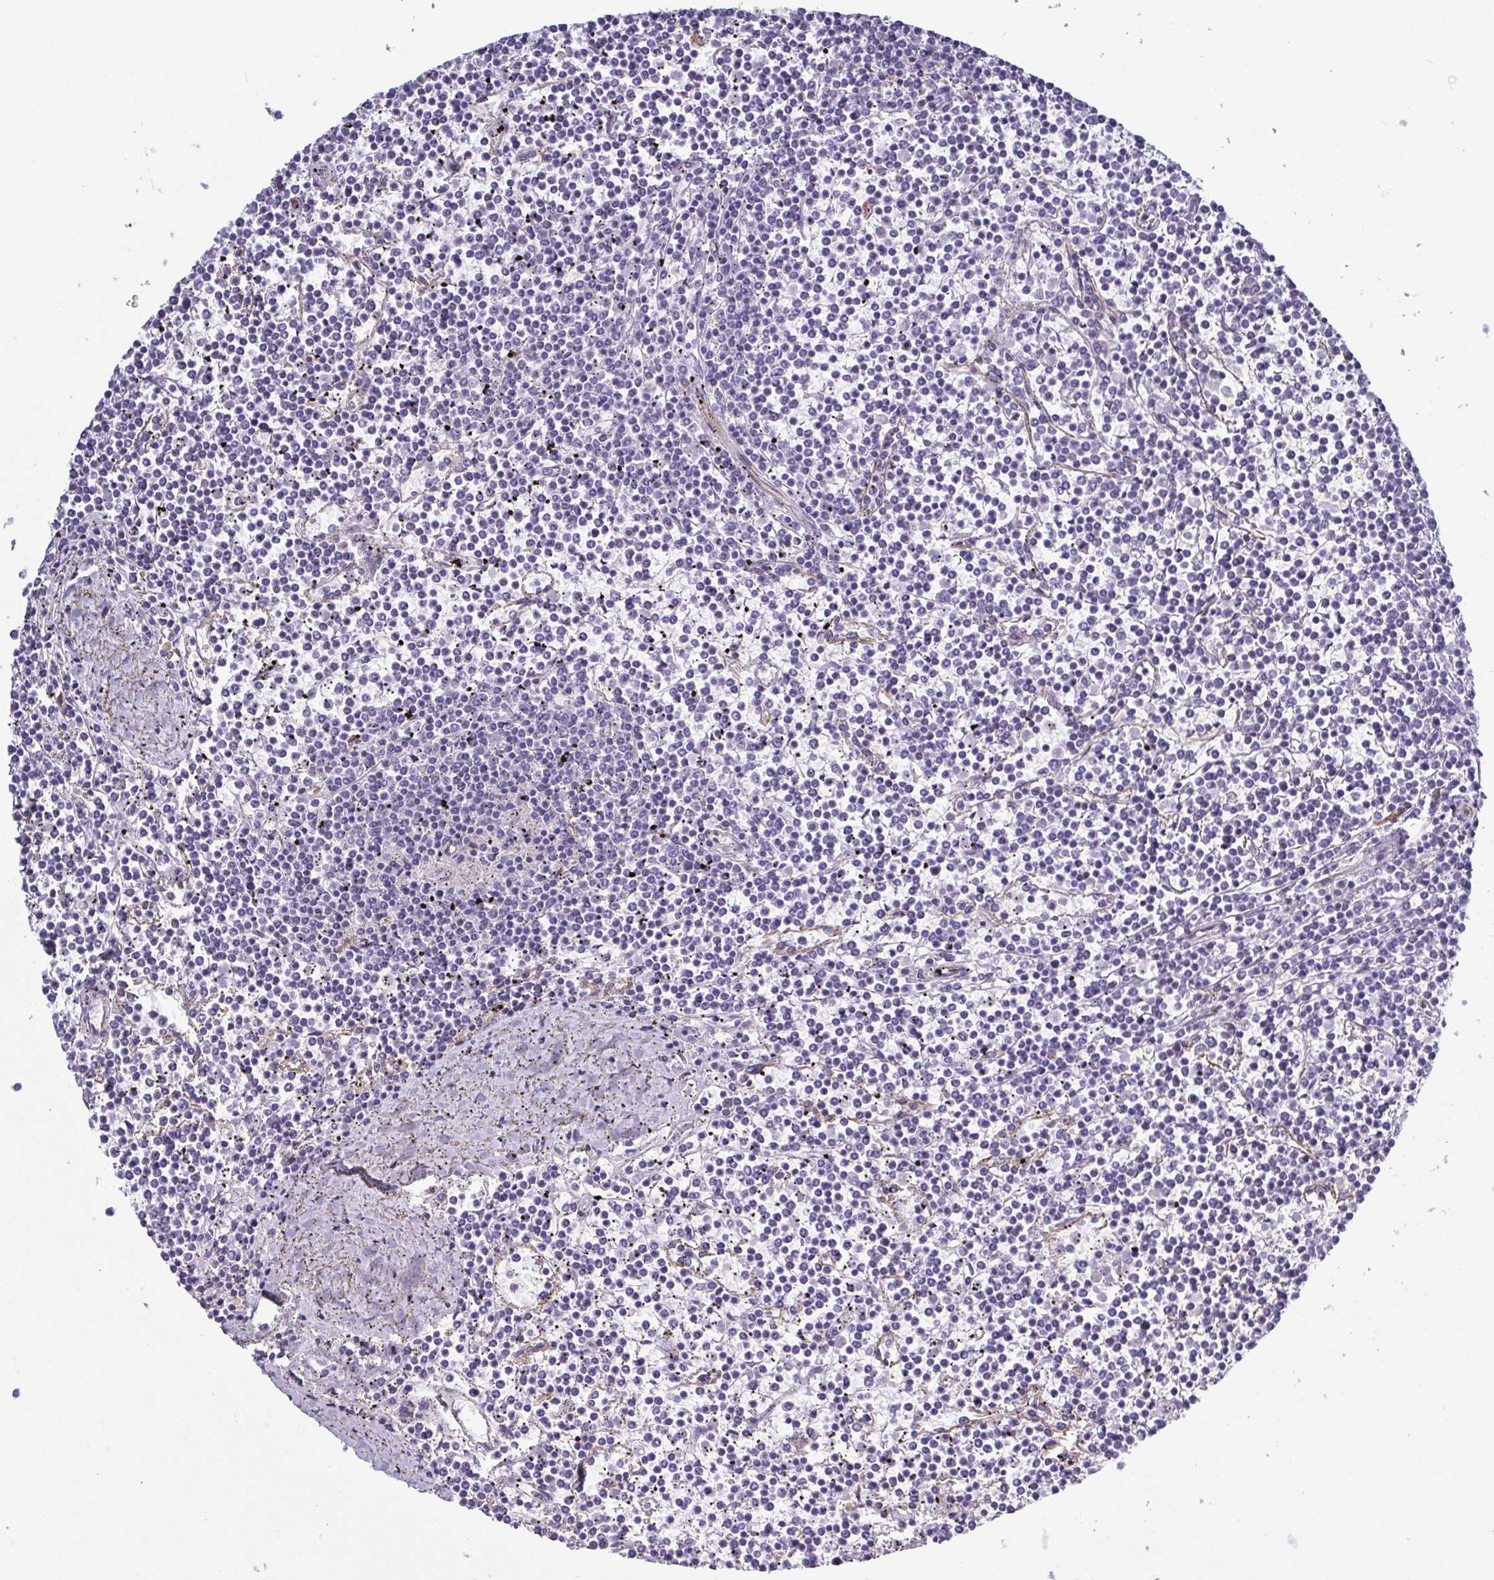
{"staining": {"intensity": "negative", "quantity": "none", "location": "none"}, "tissue": "lymphoma", "cell_type": "Tumor cells", "image_type": "cancer", "snomed": [{"axis": "morphology", "description": "Malignant lymphoma, non-Hodgkin's type, Low grade"}, {"axis": "topography", "description": "Spleen"}], "caption": "Protein analysis of malignant lymphoma, non-Hodgkin's type (low-grade) displays no significant expression in tumor cells. (Stains: DAB IHC with hematoxylin counter stain, Microscopy: brightfield microscopy at high magnification).", "gene": "LIMA1", "patient": {"sex": "female", "age": 19}}